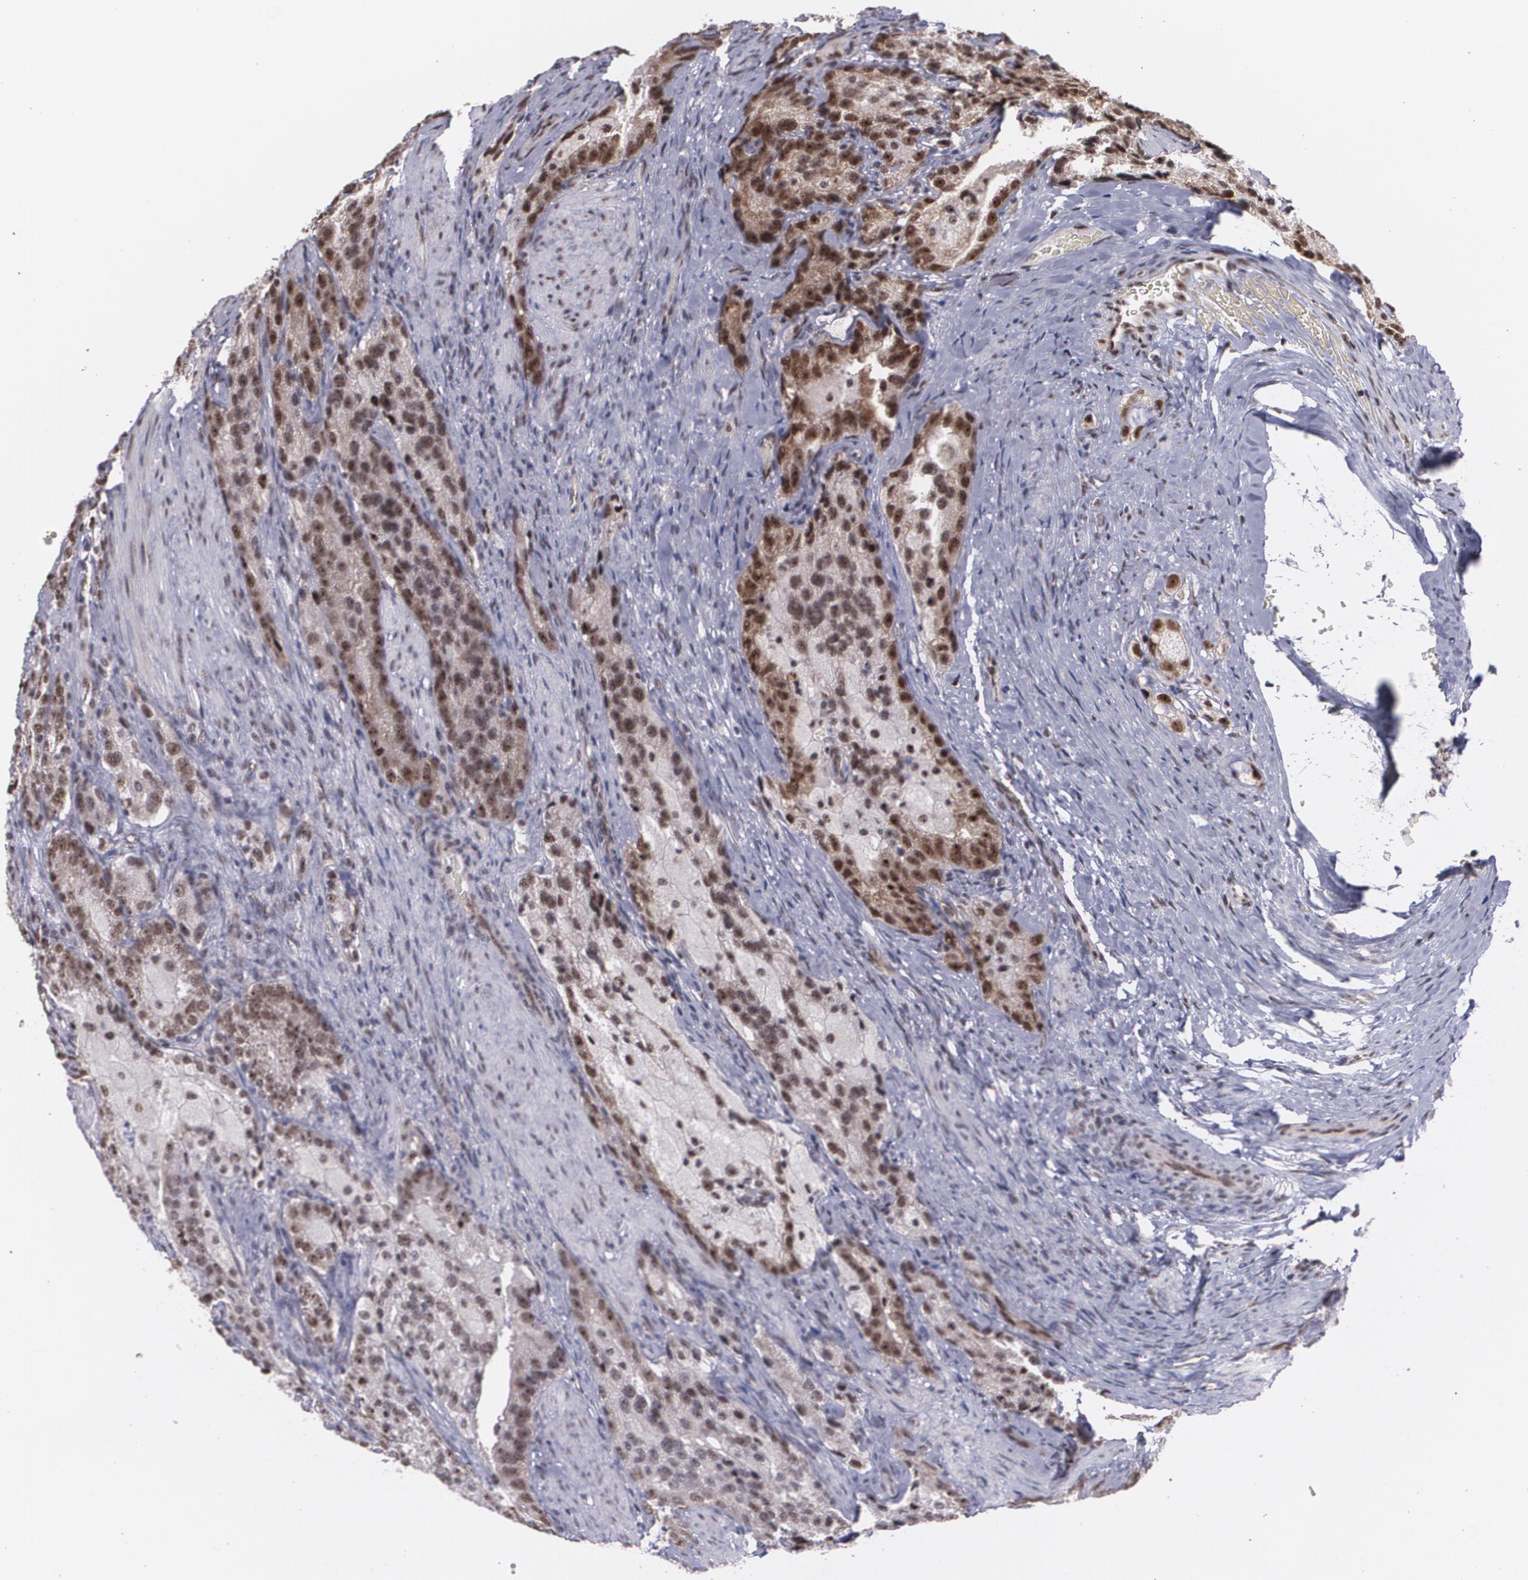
{"staining": {"intensity": "strong", "quantity": ">75%", "location": "cytoplasmic/membranous,nuclear"}, "tissue": "prostate cancer", "cell_type": "Tumor cells", "image_type": "cancer", "snomed": [{"axis": "morphology", "description": "Adenocarcinoma, High grade"}, {"axis": "topography", "description": "Prostate"}], "caption": "This micrograph shows IHC staining of human high-grade adenocarcinoma (prostate), with high strong cytoplasmic/membranous and nuclear expression in about >75% of tumor cells.", "gene": "C6orf15", "patient": {"sex": "male", "age": 63}}